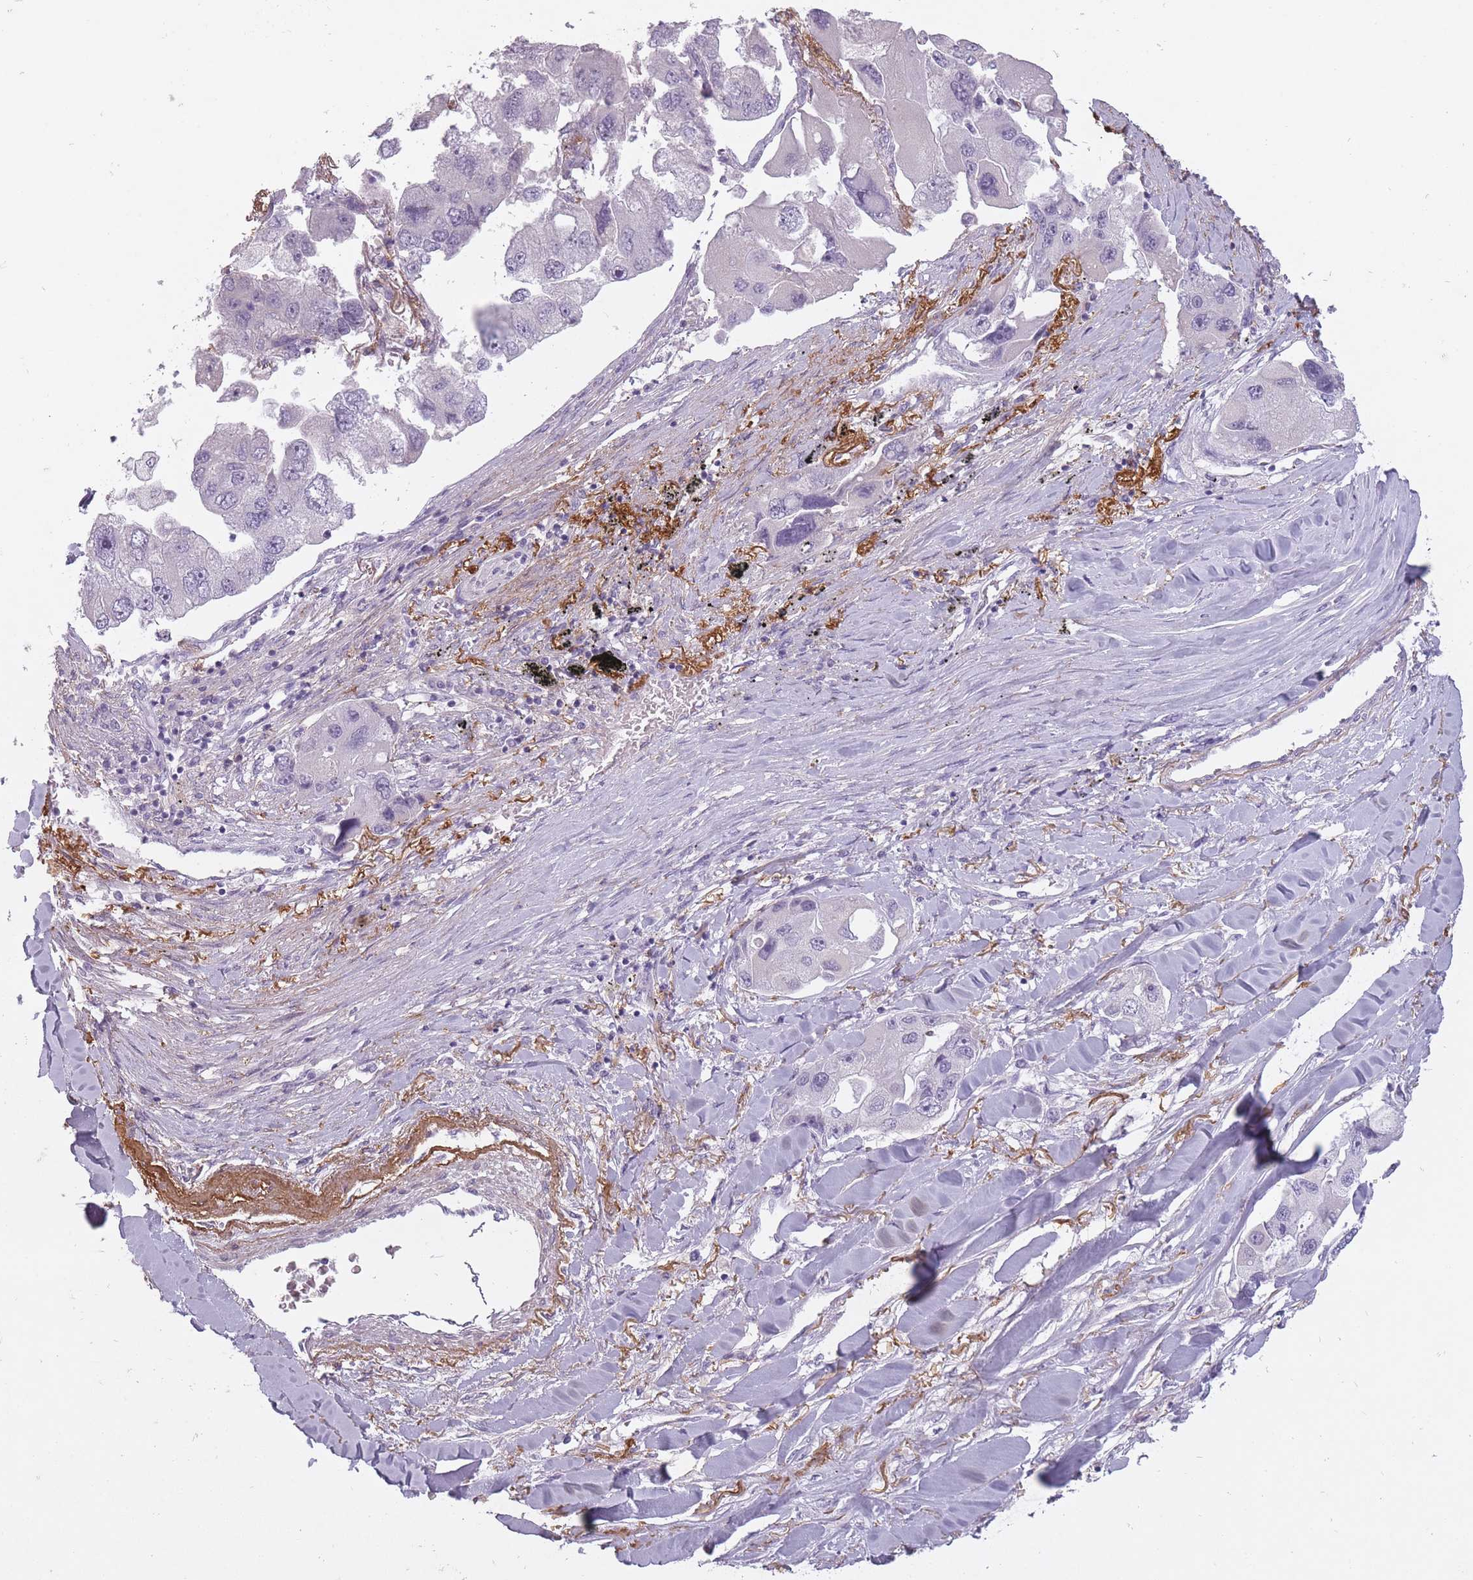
{"staining": {"intensity": "negative", "quantity": "none", "location": "none"}, "tissue": "lung cancer", "cell_type": "Tumor cells", "image_type": "cancer", "snomed": [{"axis": "morphology", "description": "Adenocarcinoma, NOS"}, {"axis": "topography", "description": "Lung"}], "caption": "There is no significant expression in tumor cells of lung adenocarcinoma. (DAB (3,3'-diaminobenzidine) immunohistochemistry (IHC), high magnification).", "gene": "RFX4", "patient": {"sex": "female", "age": 54}}